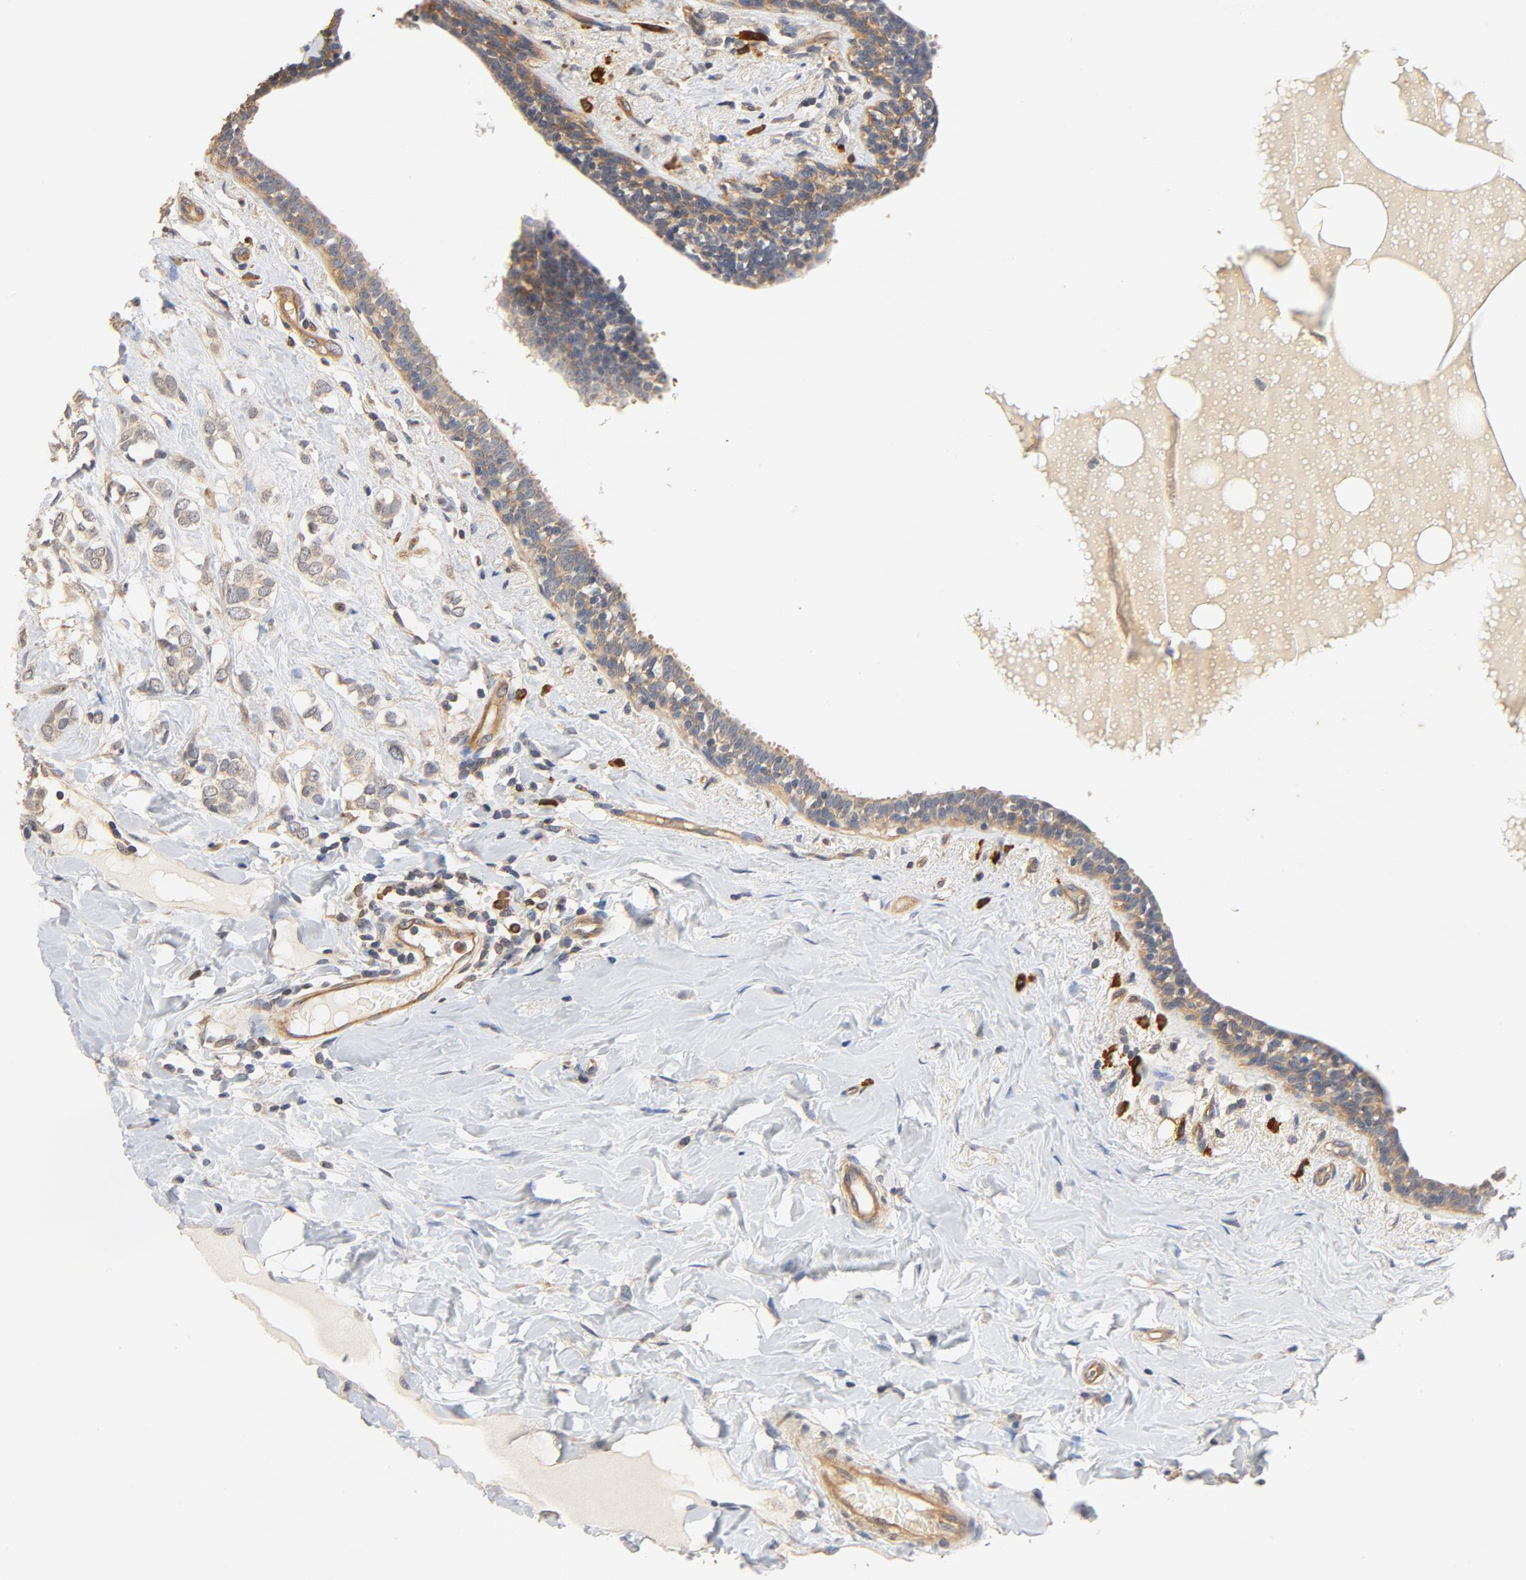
{"staining": {"intensity": "weak", "quantity": ">75%", "location": "cytoplasmic/membranous"}, "tissue": "breast cancer", "cell_type": "Tumor cells", "image_type": "cancer", "snomed": [{"axis": "morphology", "description": "Normal tissue, NOS"}, {"axis": "morphology", "description": "Lobular carcinoma"}, {"axis": "topography", "description": "Breast"}], "caption": "Tumor cells display low levels of weak cytoplasmic/membranous staining in about >75% of cells in human lobular carcinoma (breast).", "gene": "UBE2J1", "patient": {"sex": "female", "age": 47}}